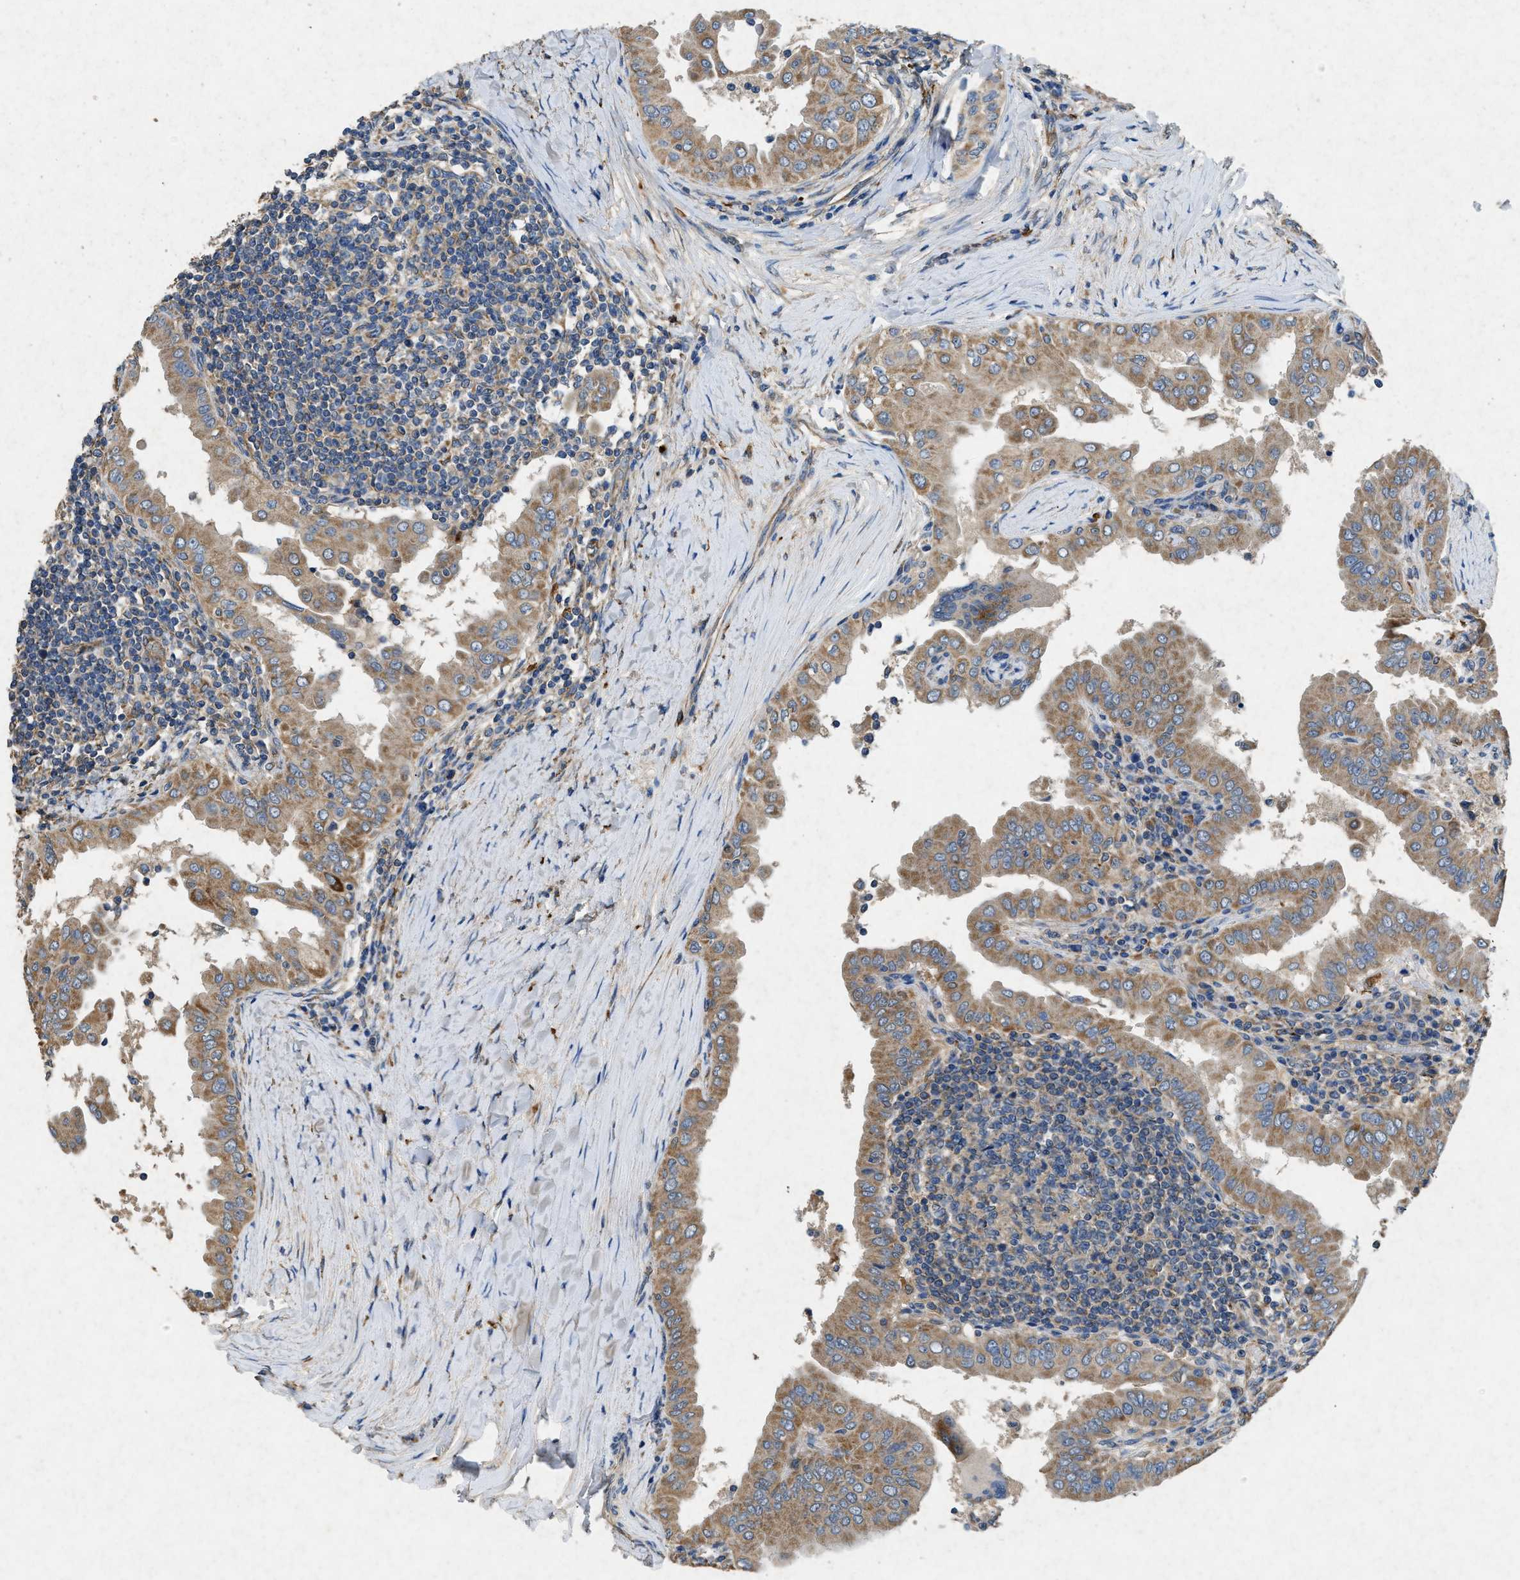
{"staining": {"intensity": "moderate", "quantity": ">75%", "location": "cytoplasmic/membranous"}, "tissue": "thyroid cancer", "cell_type": "Tumor cells", "image_type": "cancer", "snomed": [{"axis": "morphology", "description": "Papillary adenocarcinoma, NOS"}, {"axis": "topography", "description": "Thyroid gland"}], "caption": "A micrograph of human thyroid cancer stained for a protein demonstrates moderate cytoplasmic/membranous brown staining in tumor cells. (Brightfield microscopy of DAB IHC at high magnification).", "gene": "CDK15", "patient": {"sex": "male", "age": 33}}